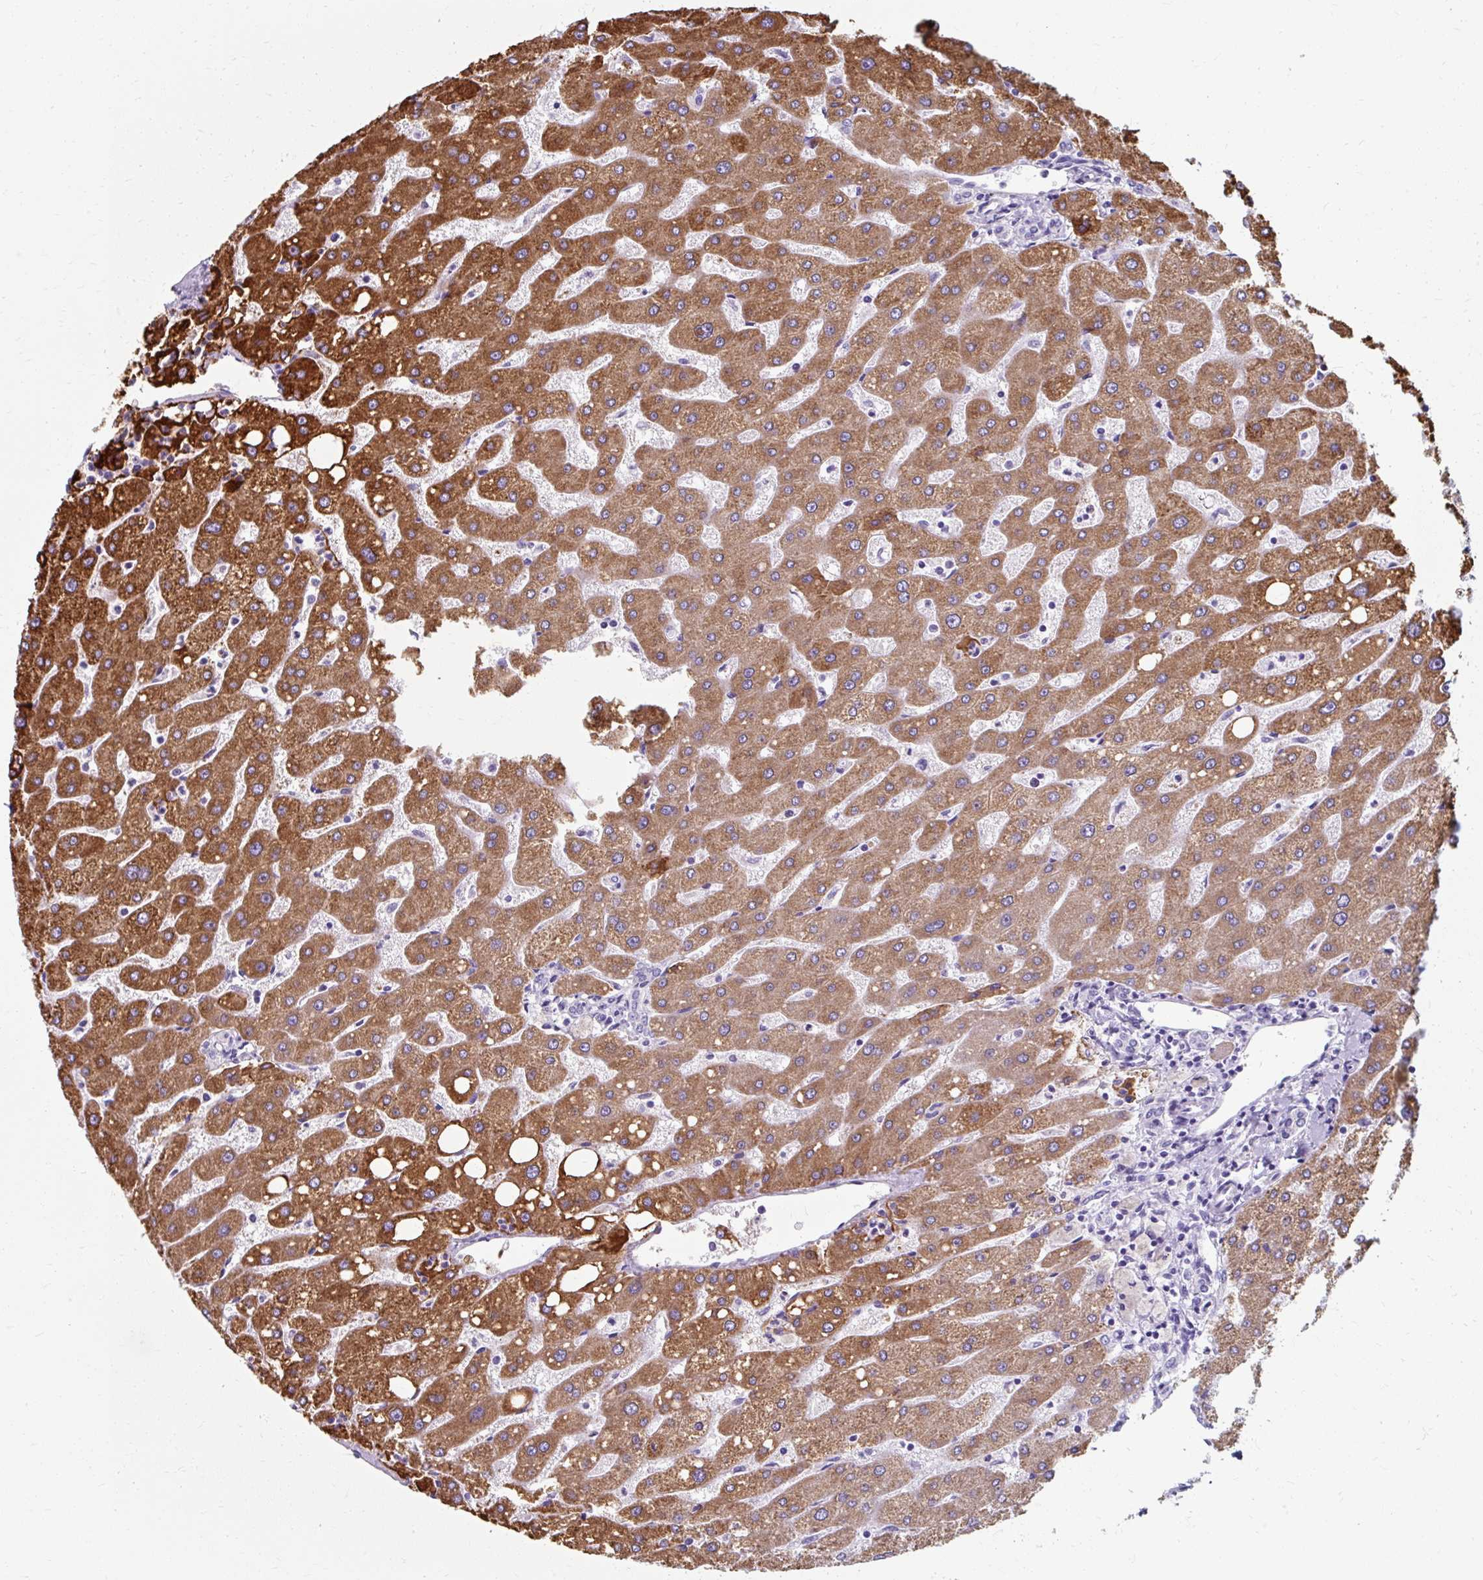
{"staining": {"intensity": "negative", "quantity": "none", "location": "none"}, "tissue": "liver", "cell_type": "Cholangiocytes", "image_type": "normal", "snomed": [{"axis": "morphology", "description": "Normal tissue, NOS"}, {"axis": "topography", "description": "Liver"}], "caption": "Immunohistochemistry of benign liver exhibits no expression in cholangiocytes. (Brightfield microscopy of DAB immunohistochemistry (IHC) at high magnification).", "gene": "ZNF555", "patient": {"sex": "male", "age": 67}}